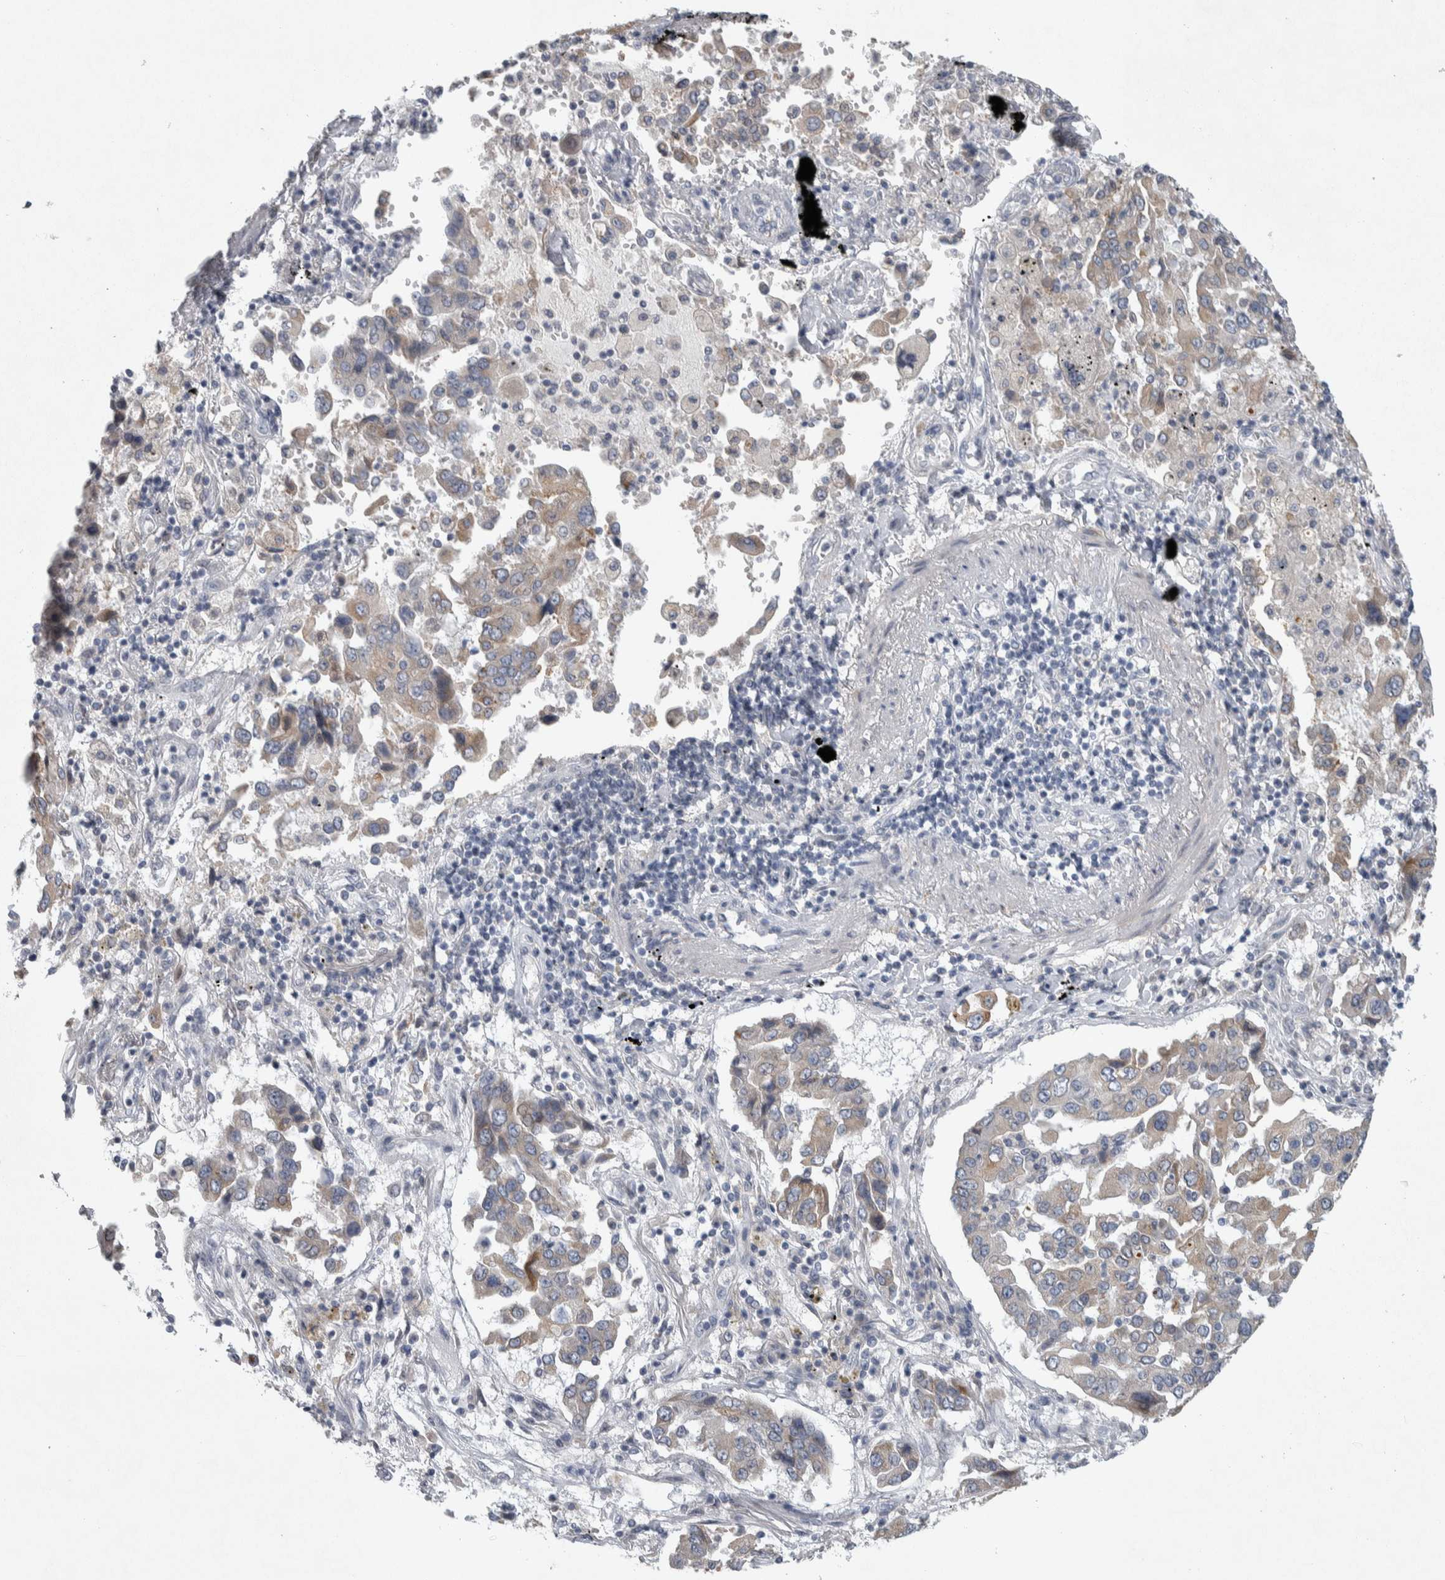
{"staining": {"intensity": "weak", "quantity": ">75%", "location": "cytoplasmic/membranous"}, "tissue": "lung cancer", "cell_type": "Tumor cells", "image_type": "cancer", "snomed": [{"axis": "morphology", "description": "Adenocarcinoma, NOS"}, {"axis": "topography", "description": "Lung"}], "caption": "Lung cancer tissue shows weak cytoplasmic/membranous positivity in approximately >75% of tumor cells, visualized by immunohistochemistry. (Brightfield microscopy of DAB IHC at high magnification).", "gene": "SIGMAR1", "patient": {"sex": "female", "age": 65}}